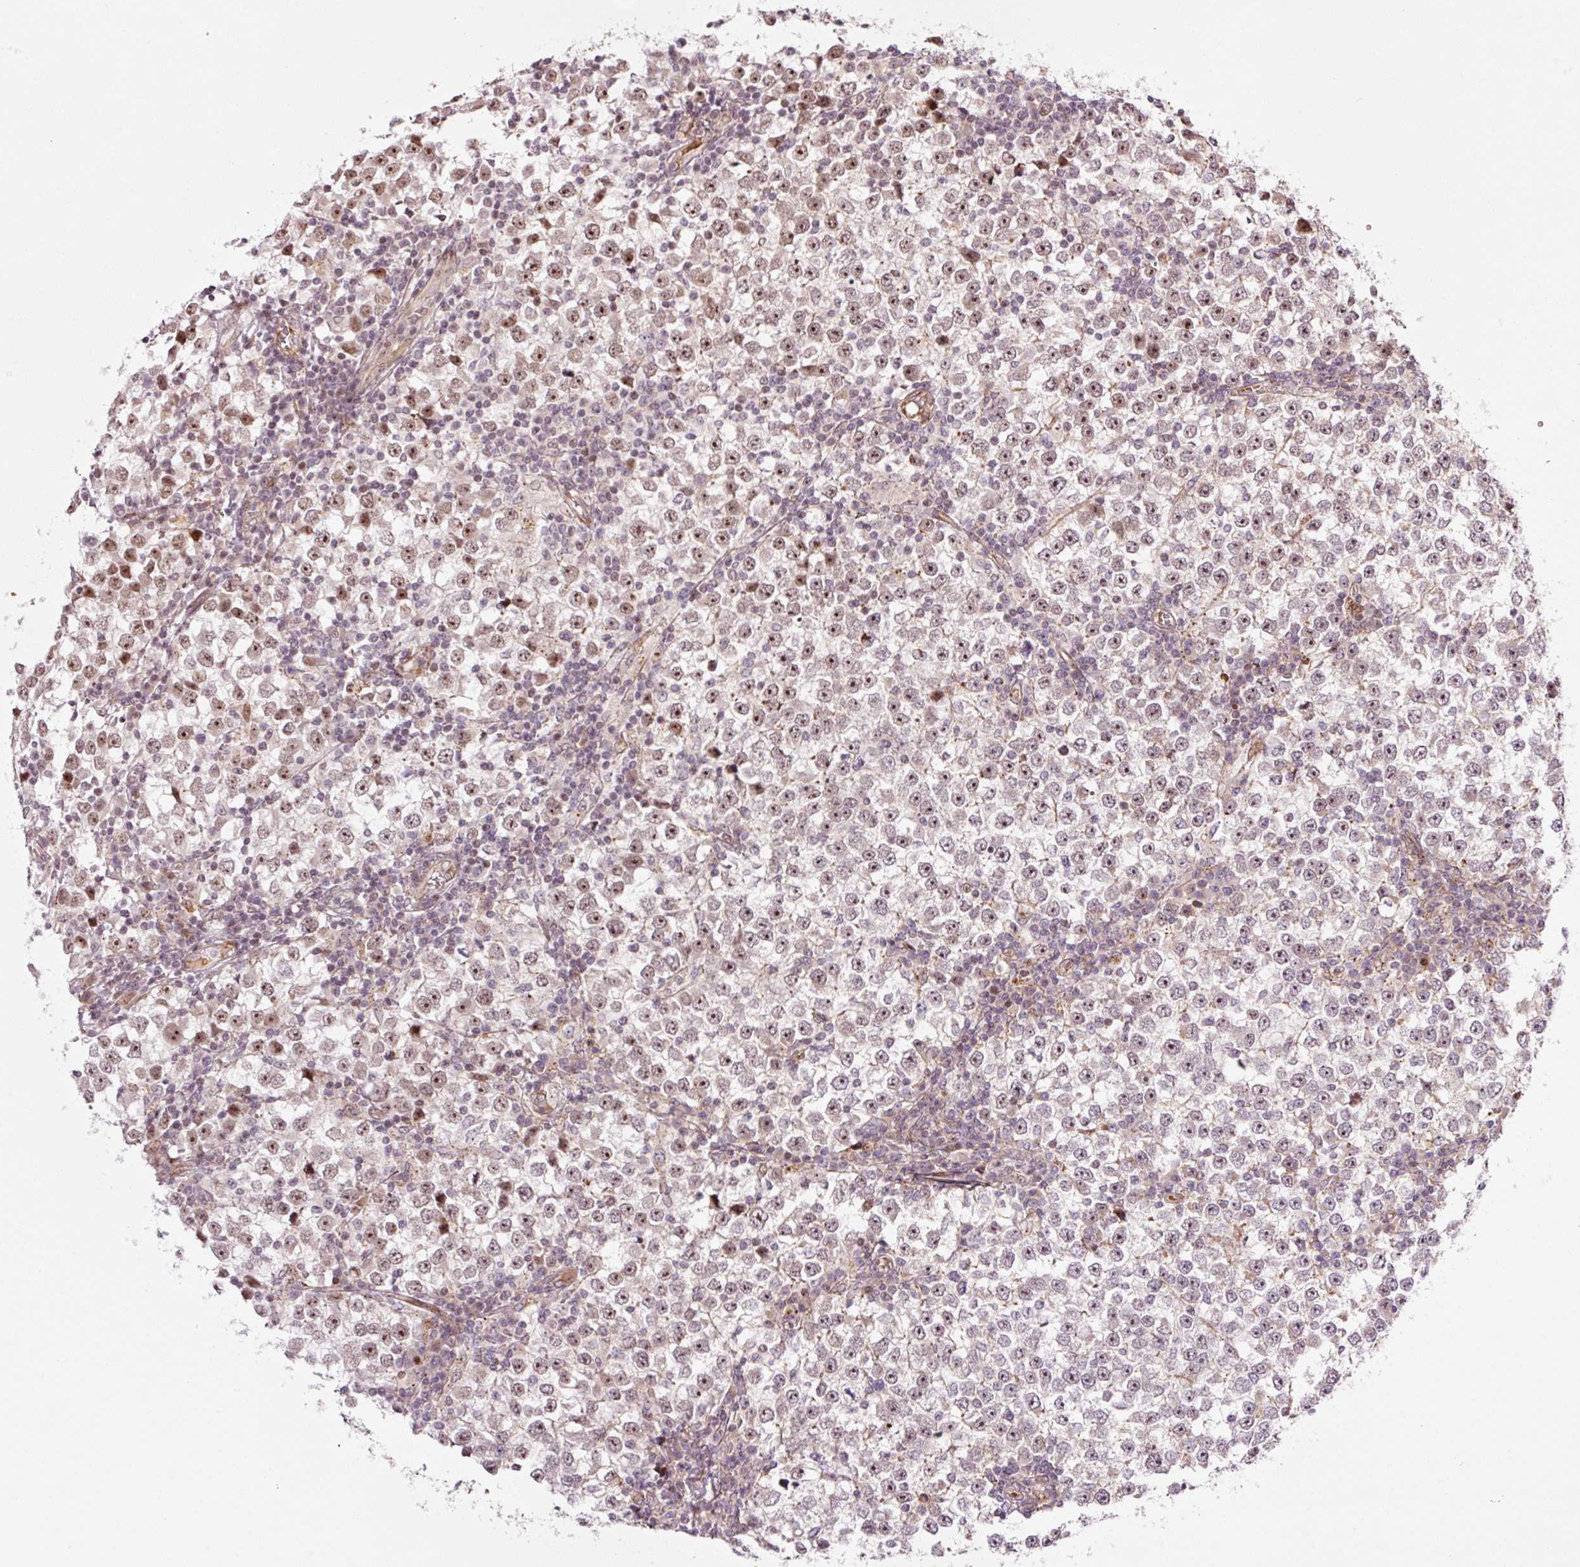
{"staining": {"intensity": "moderate", "quantity": ">75%", "location": "nuclear"}, "tissue": "testis cancer", "cell_type": "Tumor cells", "image_type": "cancer", "snomed": [{"axis": "morphology", "description": "Seminoma, NOS"}, {"axis": "topography", "description": "Testis"}], "caption": "Immunohistochemical staining of human testis cancer (seminoma) exhibits medium levels of moderate nuclear protein staining in approximately >75% of tumor cells.", "gene": "ANKRD20A1", "patient": {"sex": "male", "age": 65}}